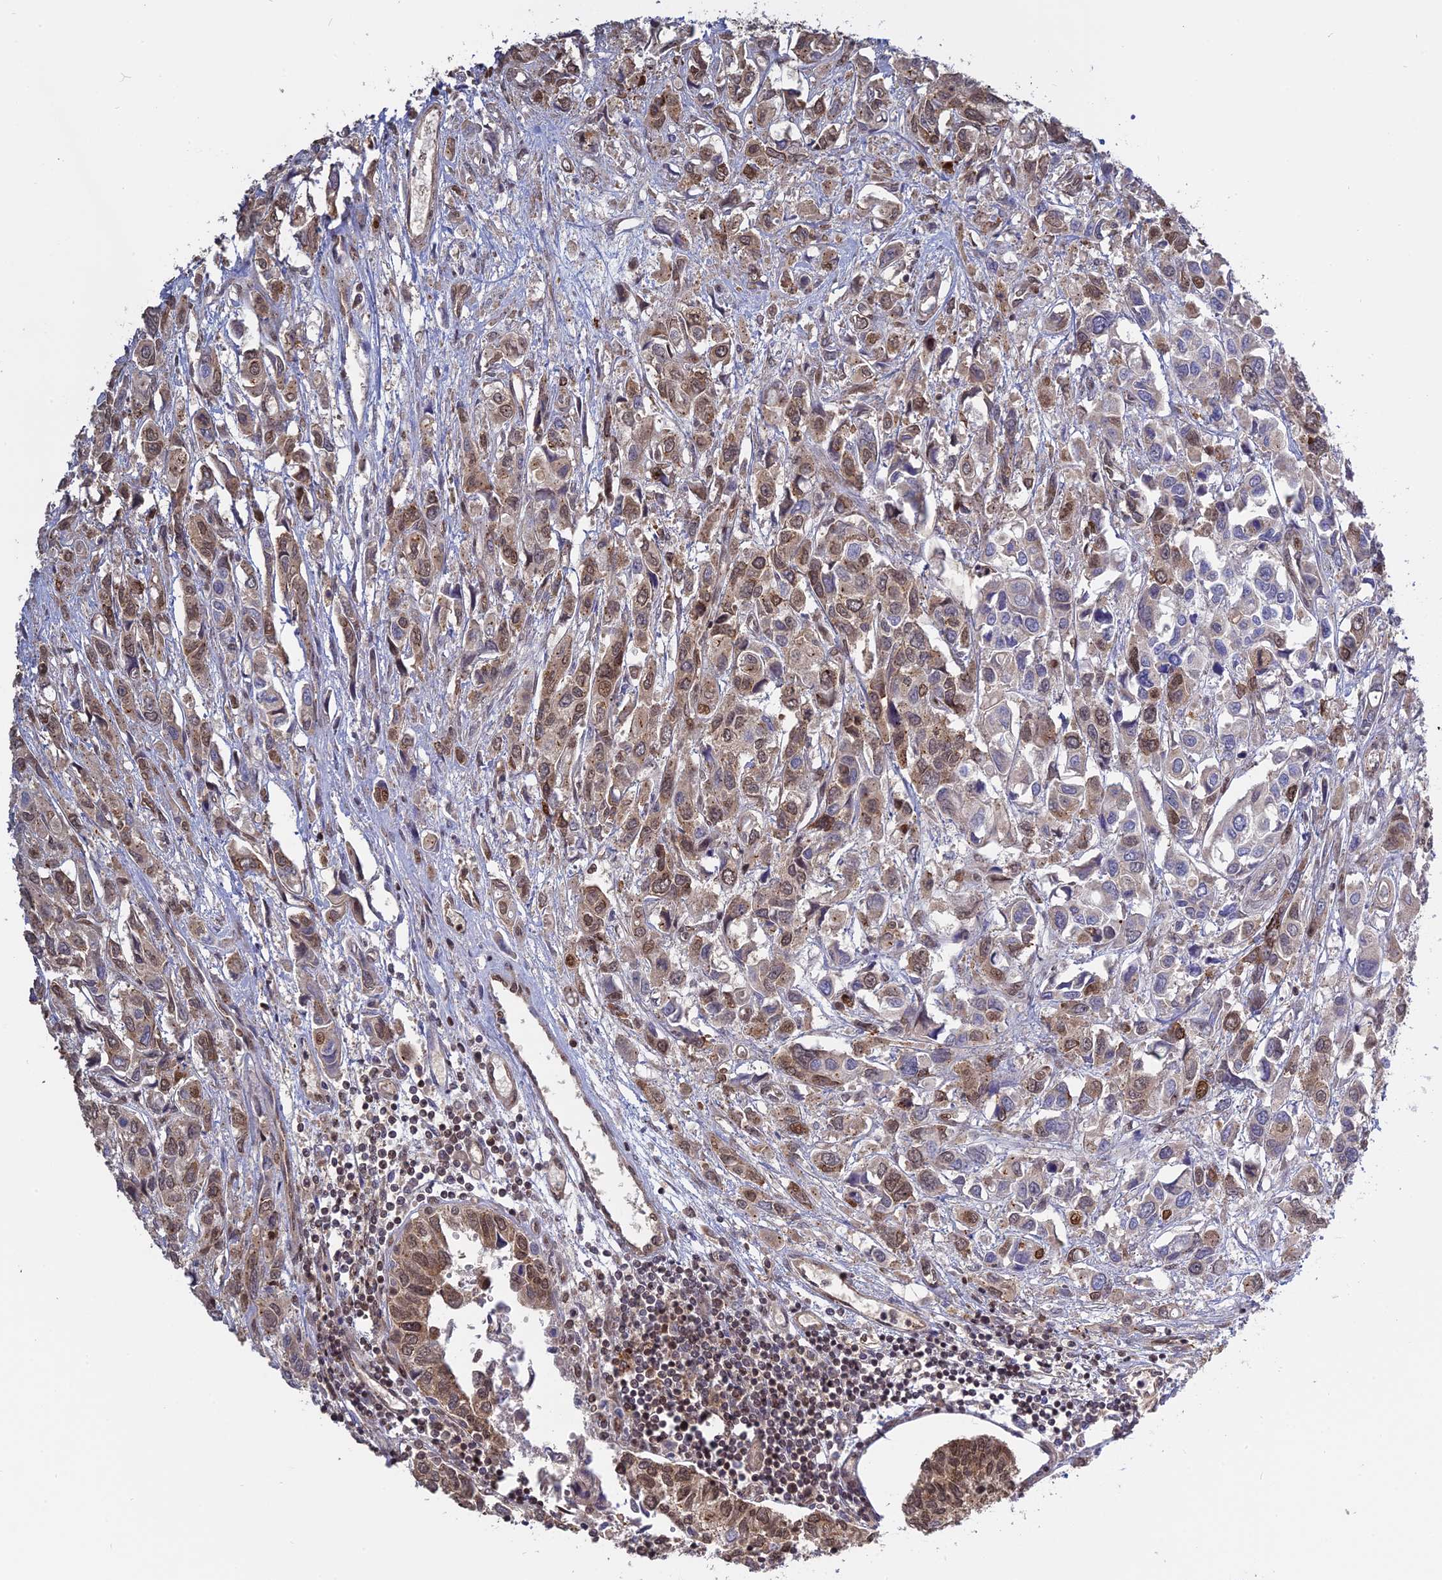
{"staining": {"intensity": "moderate", "quantity": "25%-75%", "location": "cytoplasmic/membranous,nuclear"}, "tissue": "urothelial cancer", "cell_type": "Tumor cells", "image_type": "cancer", "snomed": [{"axis": "morphology", "description": "Urothelial carcinoma, High grade"}, {"axis": "topography", "description": "Urinary bladder"}], "caption": "Brown immunohistochemical staining in high-grade urothelial carcinoma displays moderate cytoplasmic/membranous and nuclear staining in approximately 25%-75% of tumor cells.", "gene": "PKIG", "patient": {"sex": "male", "age": 67}}